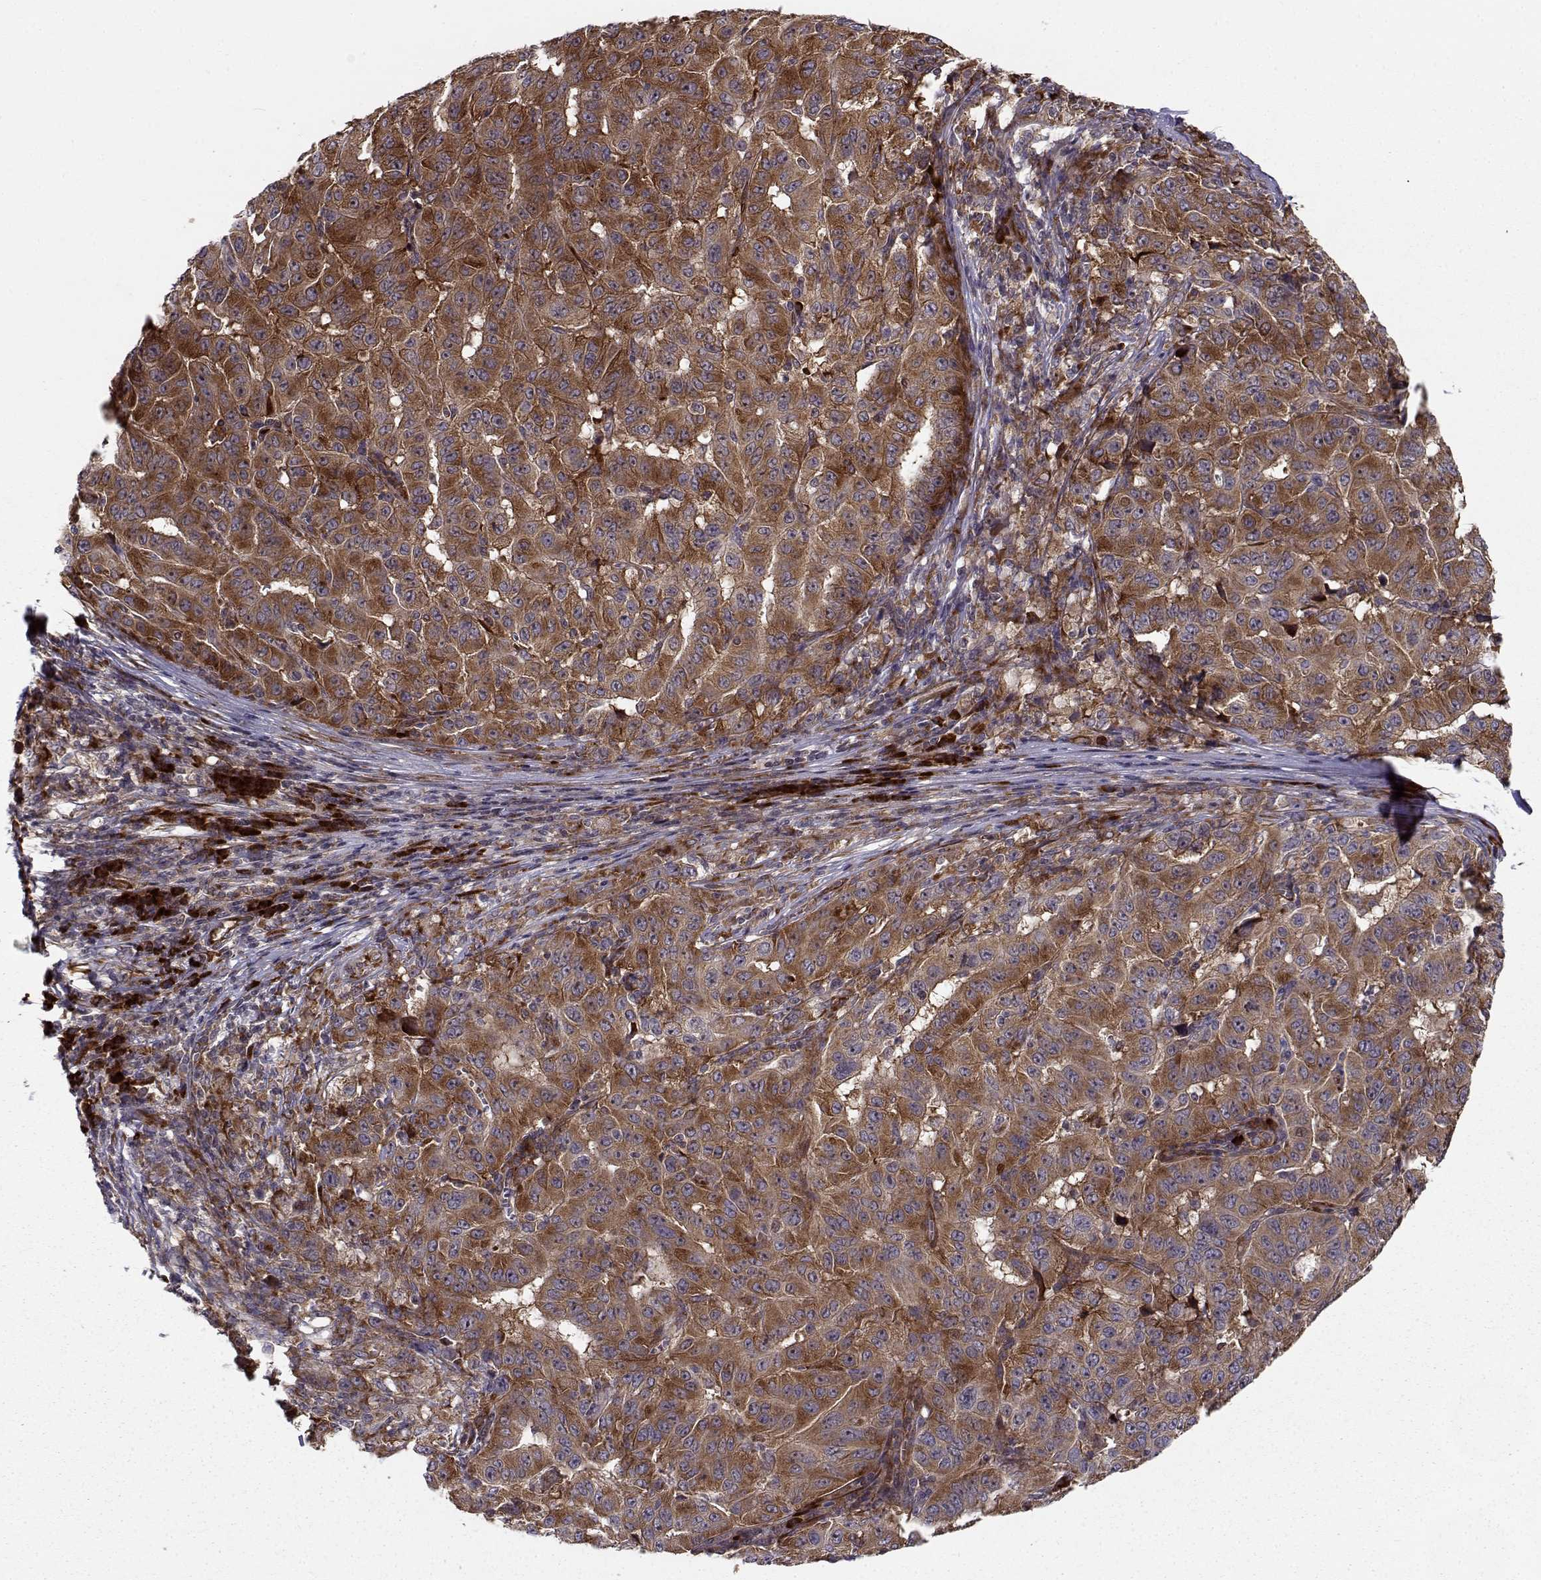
{"staining": {"intensity": "strong", "quantity": ">75%", "location": "cytoplasmic/membranous"}, "tissue": "pancreatic cancer", "cell_type": "Tumor cells", "image_type": "cancer", "snomed": [{"axis": "morphology", "description": "Adenocarcinoma, NOS"}, {"axis": "topography", "description": "Pancreas"}], "caption": "Brown immunohistochemical staining in human pancreatic adenocarcinoma displays strong cytoplasmic/membranous staining in about >75% of tumor cells.", "gene": "RPL31", "patient": {"sex": "male", "age": 63}}